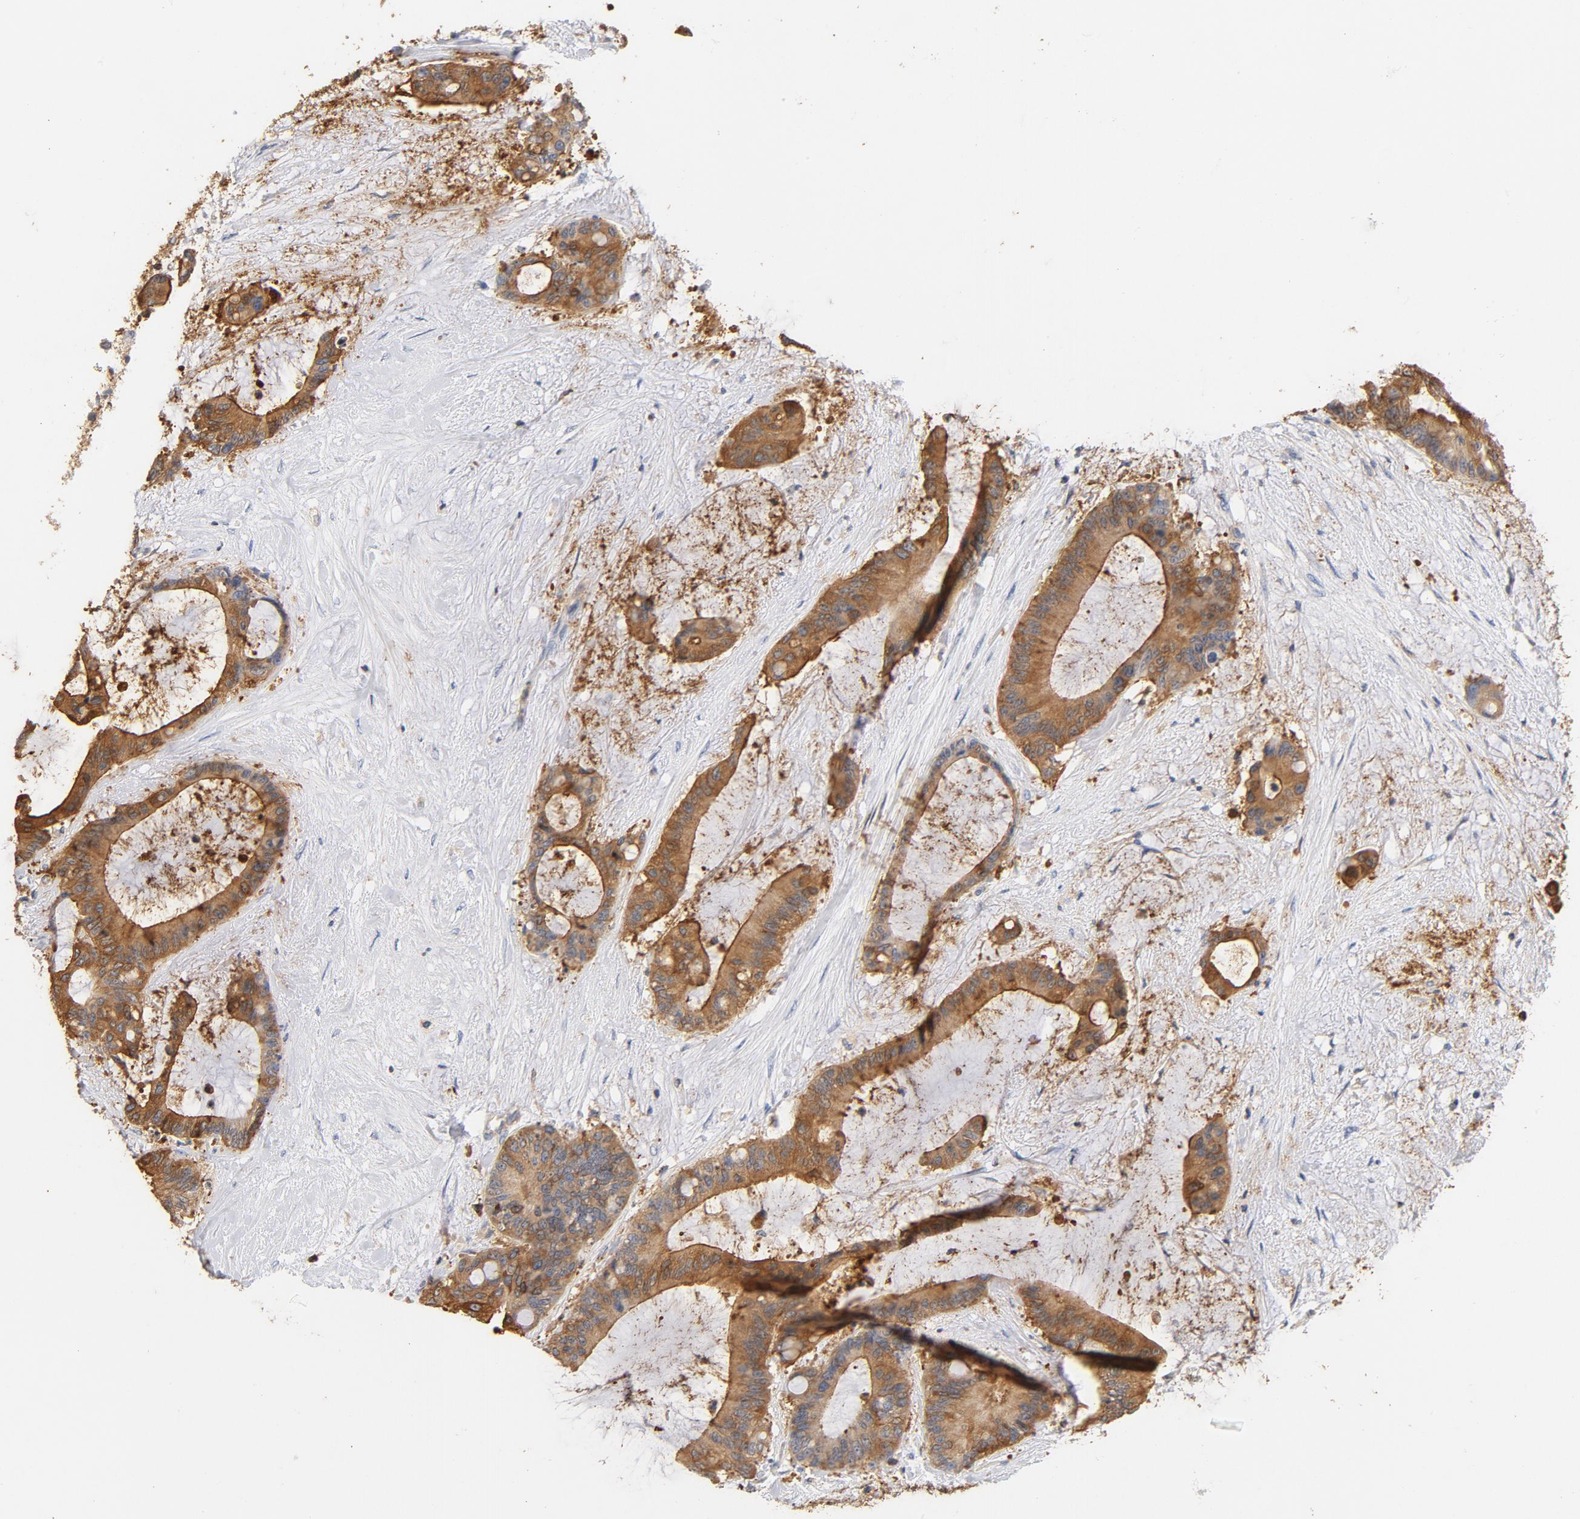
{"staining": {"intensity": "moderate", "quantity": ">75%", "location": "cytoplasmic/membranous"}, "tissue": "liver cancer", "cell_type": "Tumor cells", "image_type": "cancer", "snomed": [{"axis": "morphology", "description": "Cholangiocarcinoma"}, {"axis": "topography", "description": "Liver"}], "caption": "Protein expression analysis of liver cancer displays moderate cytoplasmic/membranous positivity in approximately >75% of tumor cells.", "gene": "EZR", "patient": {"sex": "female", "age": 73}}